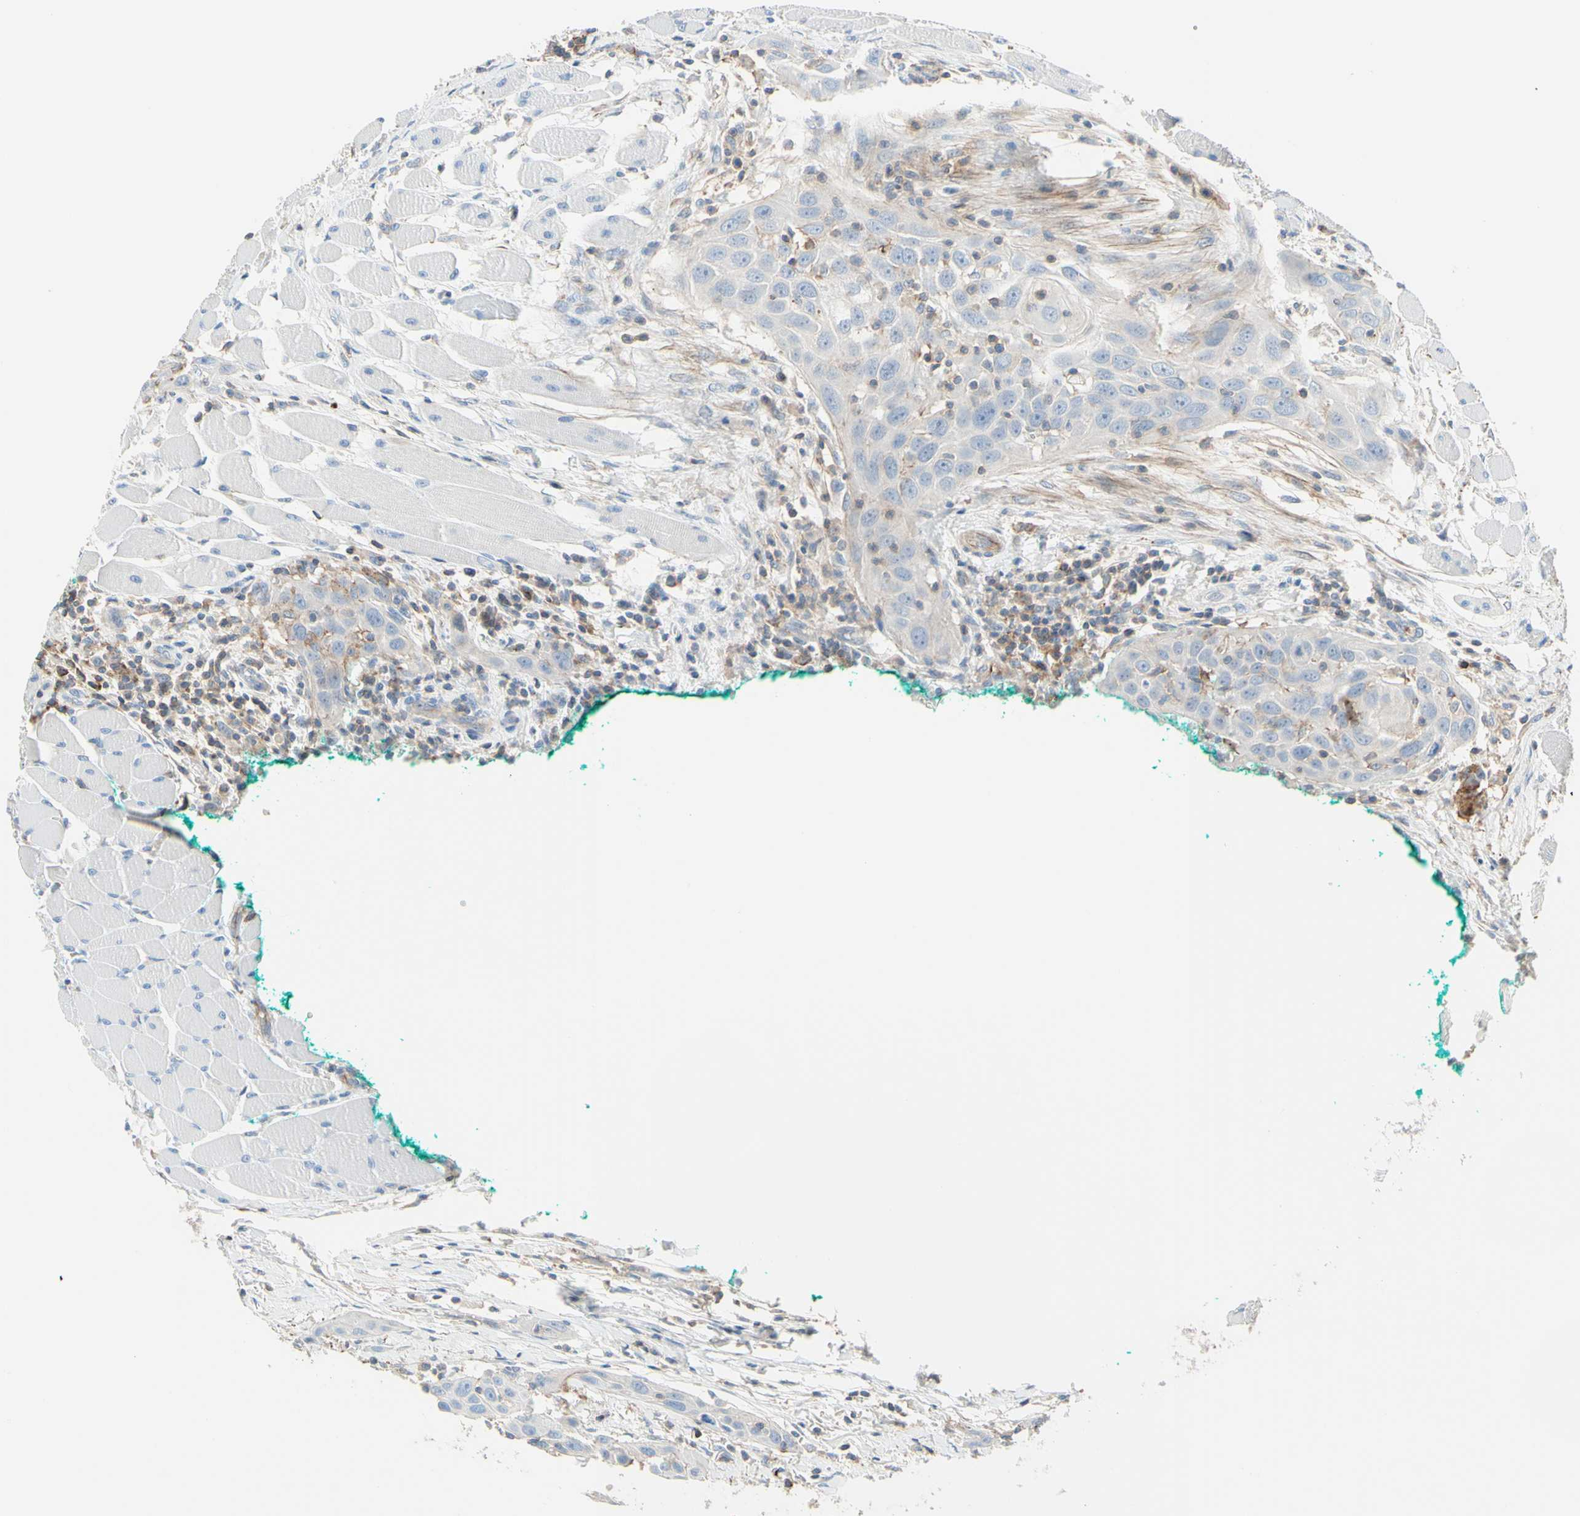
{"staining": {"intensity": "negative", "quantity": "none", "location": "none"}, "tissue": "head and neck cancer", "cell_type": "Tumor cells", "image_type": "cancer", "snomed": [{"axis": "morphology", "description": "Squamous cell carcinoma, NOS"}, {"axis": "topography", "description": "Oral tissue"}, {"axis": "topography", "description": "Head-Neck"}], "caption": "Head and neck cancer was stained to show a protein in brown. There is no significant positivity in tumor cells. (DAB IHC visualized using brightfield microscopy, high magnification).", "gene": "SEMA4C", "patient": {"sex": "female", "age": 50}}